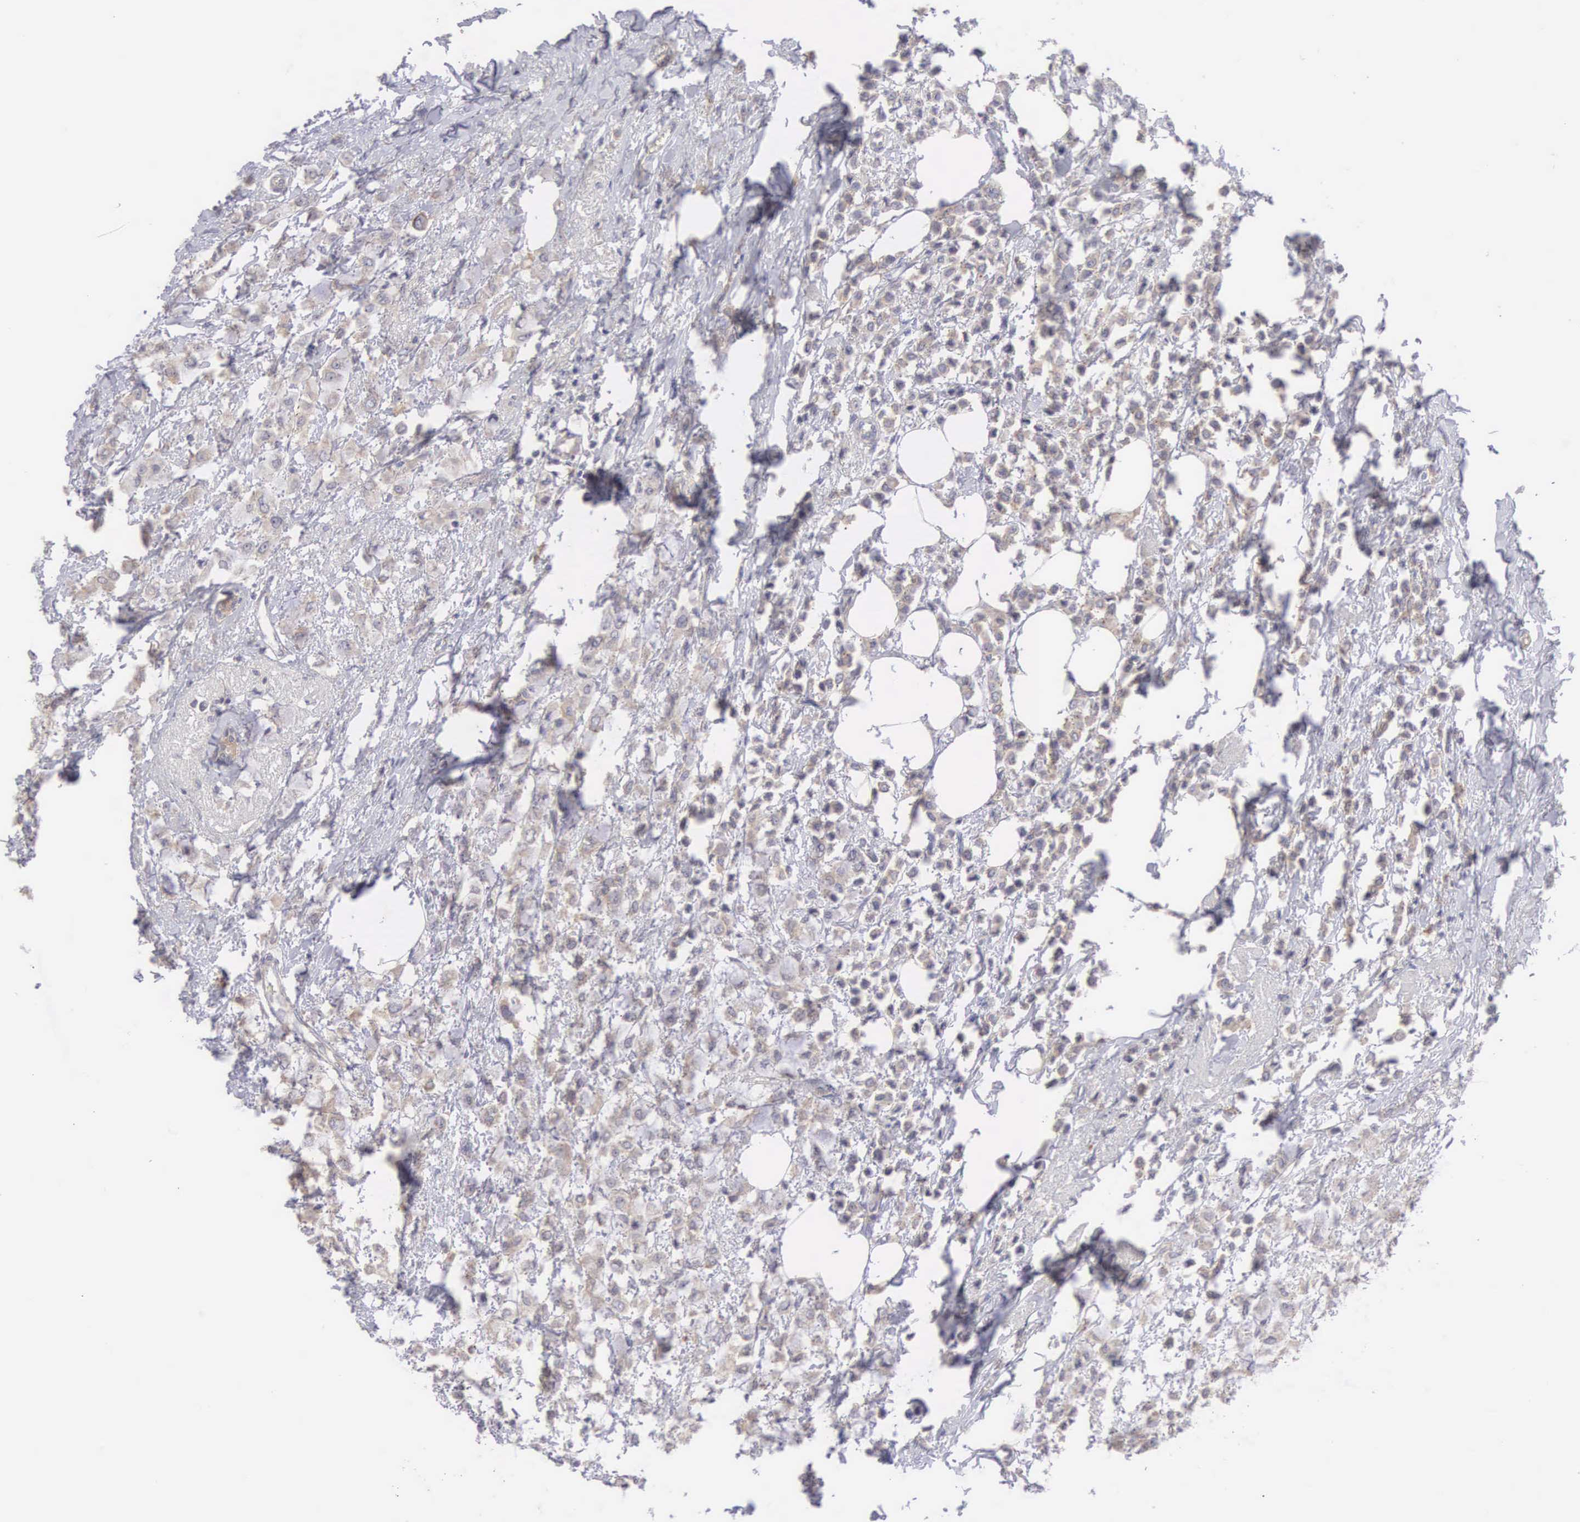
{"staining": {"intensity": "weak", "quantity": ">75%", "location": "cytoplasmic/membranous"}, "tissue": "breast cancer", "cell_type": "Tumor cells", "image_type": "cancer", "snomed": [{"axis": "morphology", "description": "Lobular carcinoma"}, {"axis": "topography", "description": "Breast"}], "caption": "Human breast lobular carcinoma stained with a protein marker exhibits weak staining in tumor cells.", "gene": "TXLNG", "patient": {"sex": "female", "age": 85}}